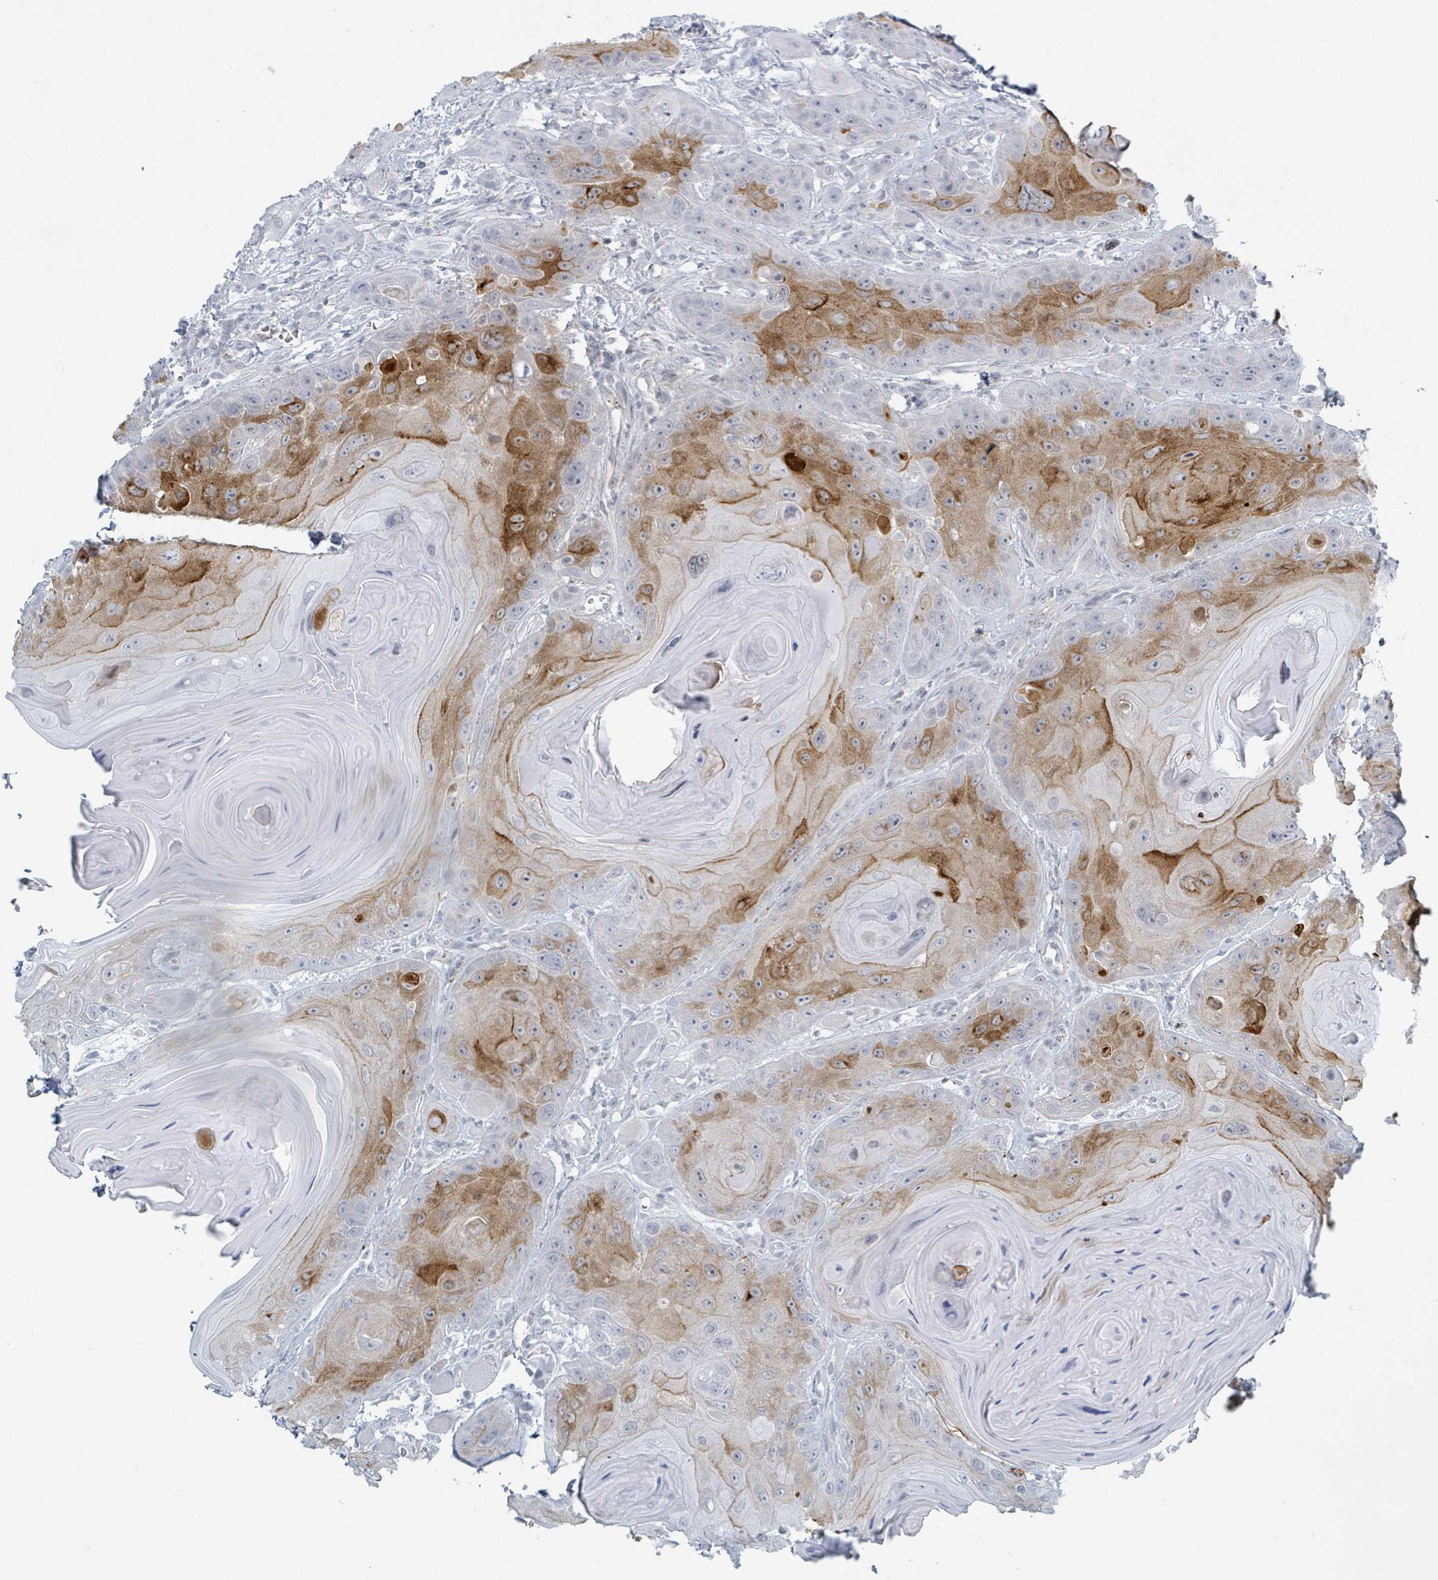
{"staining": {"intensity": "strong", "quantity": "25%-75%", "location": "cytoplasmic/membranous"}, "tissue": "head and neck cancer", "cell_type": "Tumor cells", "image_type": "cancer", "snomed": [{"axis": "morphology", "description": "Squamous cell carcinoma, NOS"}, {"axis": "topography", "description": "Head-Neck"}], "caption": "Immunohistochemical staining of human squamous cell carcinoma (head and neck) displays high levels of strong cytoplasmic/membranous expression in about 25%-75% of tumor cells.", "gene": "GPR15LG", "patient": {"sex": "female", "age": 59}}